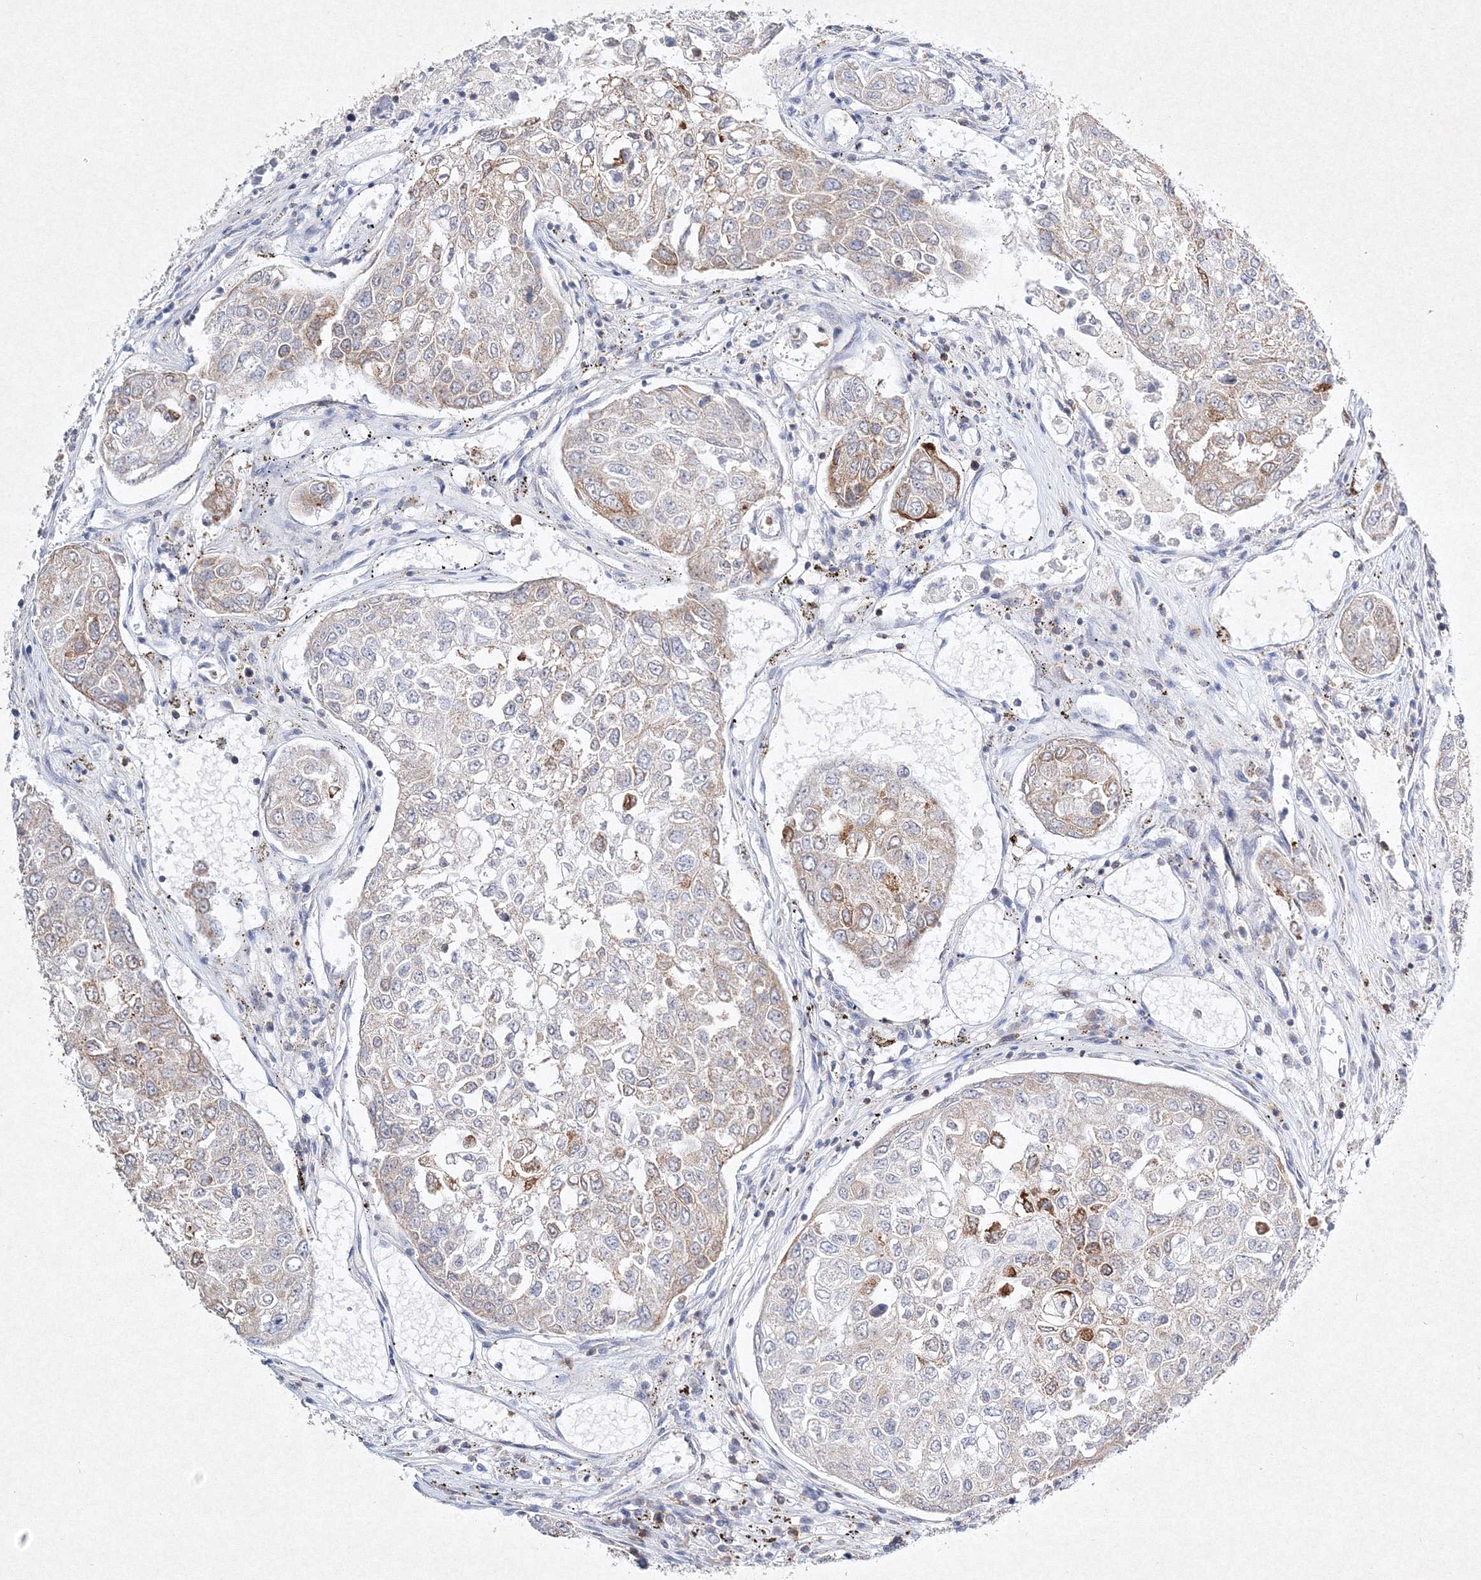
{"staining": {"intensity": "weak", "quantity": "<25%", "location": "cytoplasmic/membranous"}, "tissue": "urothelial cancer", "cell_type": "Tumor cells", "image_type": "cancer", "snomed": [{"axis": "morphology", "description": "Urothelial carcinoma, High grade"}, {"axis": "topography", "description": "Lymph node"}, {"axis": "topography", "description": "Urinary bladder"}], "caption": "Urothelial carcinoma (high-grade) stained for a protein using immunohistochemistry displays no expression tumor cells.", "gene": "HCST", "patient": {"sex": "male", "age": 51}}